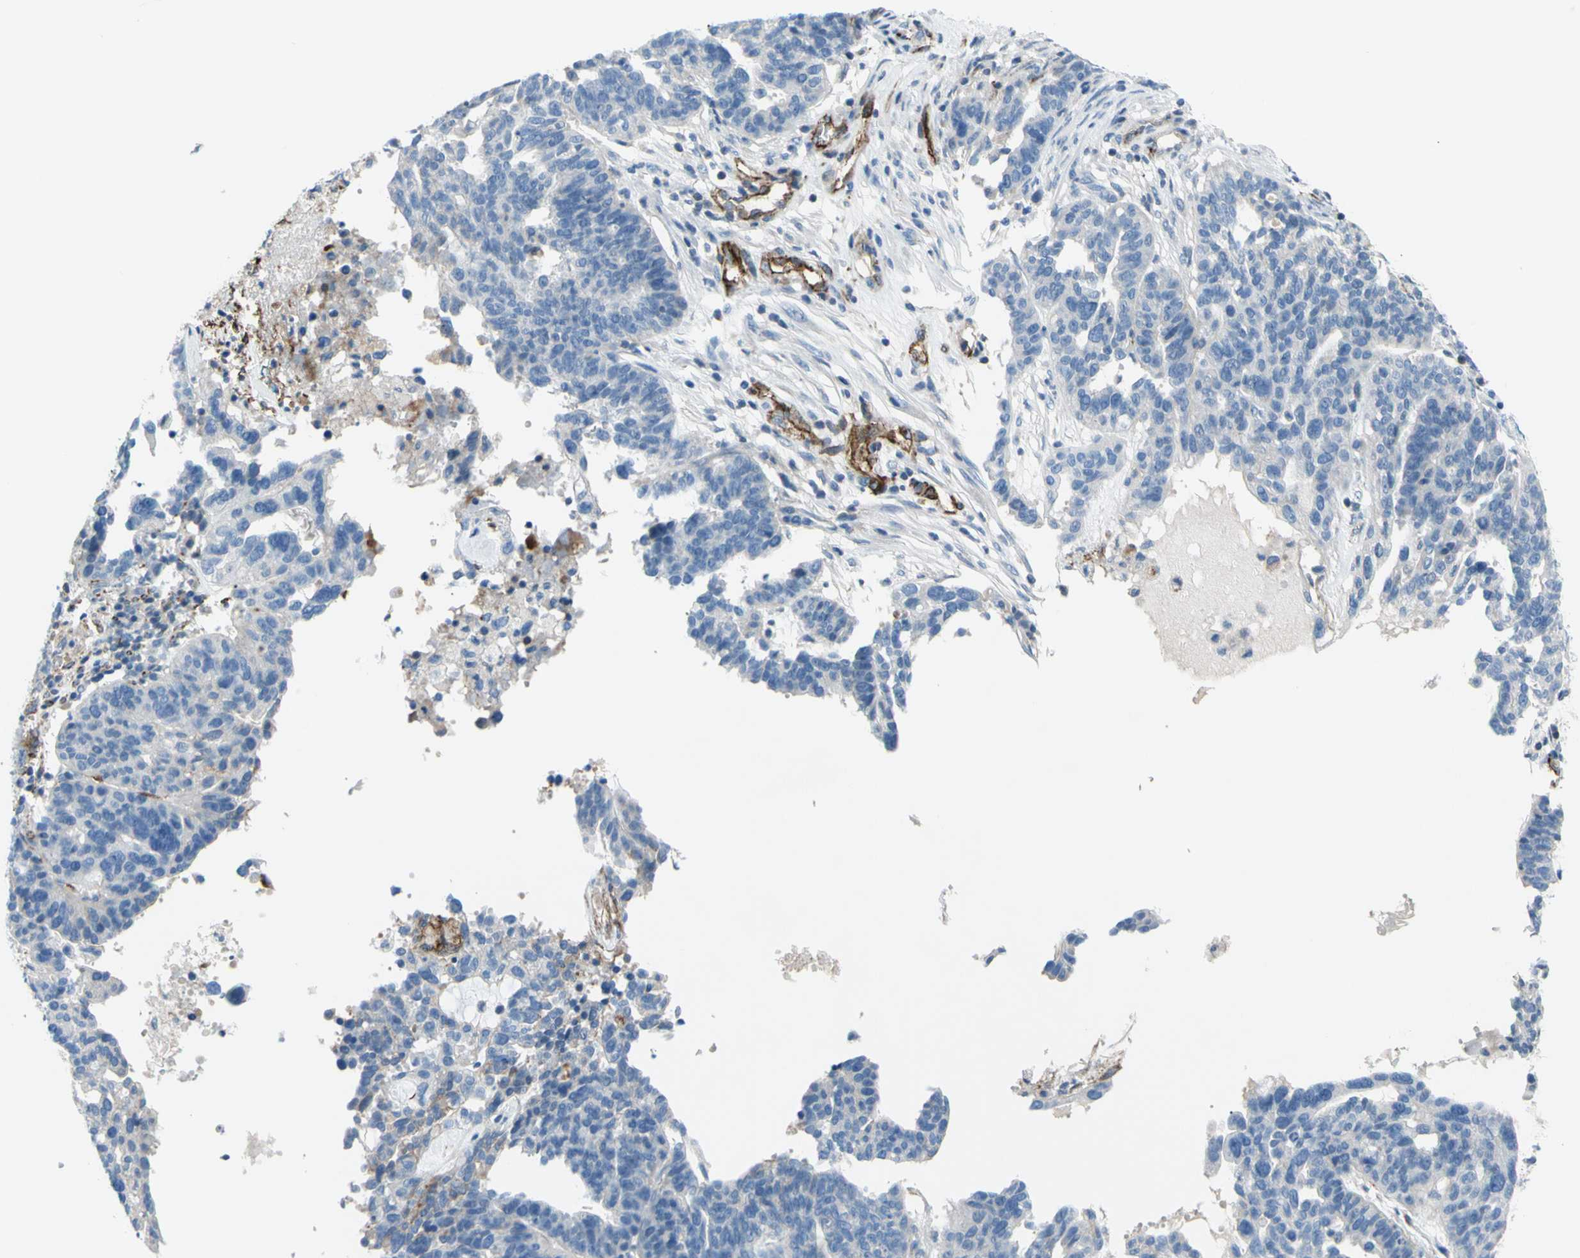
{"staining": {"intensity": "negative", "quantity": "none", "location": "none"}, "tissue": "ovarian cancer", "cell_type": "Tumor cells", "image_type": "cancer", "snomed": [{"axis": "morphology", "description": "Cystadenocarcinoma, serous, NOS"}, {"axis": "topography", "description": "Ovary"}], "caption": "A high-resolution histopathology image shows immunohistochemistry (IHC) staining of ovarian cancer, which displays no significant staining in tumor cells. (Brightfield microscopy of DAB (3,3'-diaminobenzidine) immunohistochemistry (IHC) at high magnification).", "gene": "PRRG2", "patient": {"sex": "female", "age": 59}}